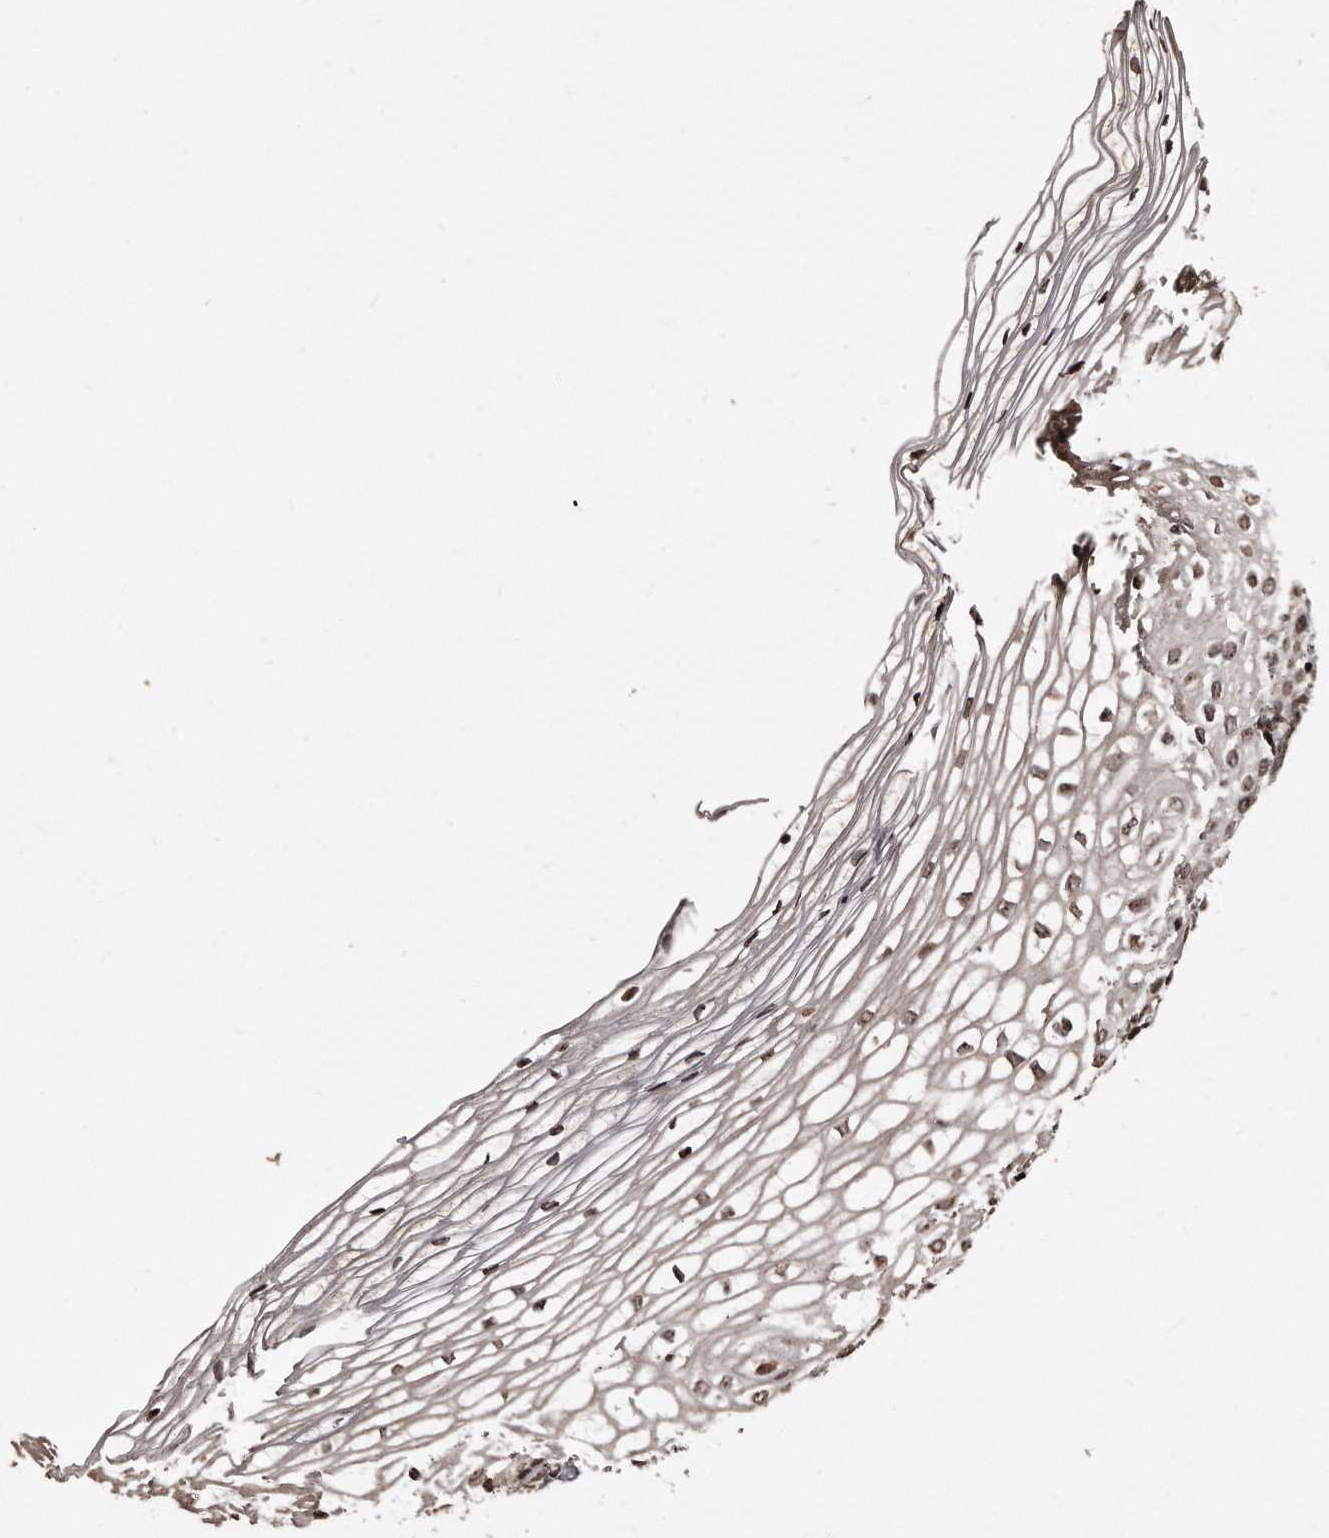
{"staining": {"intensity": "moderate", "quantity": ">75%", "location": "nuclear"}, "tissue": "cervix", "cell_type": "Squamous epithelial cells", "image_type": "normal", "snomed": [{"axis": "morphology", "description": "Normal tissue, NOS"}, {"axis": "topography", "description": "Cervix"}], "caption": "The image demonstrates staining of unremarkable cervix, revealing moderate nuclear protein positivity (brown color) within squamous epithelial cells.", "gene": "TSHR", "patient": {"sex": "female", "age": 27}}